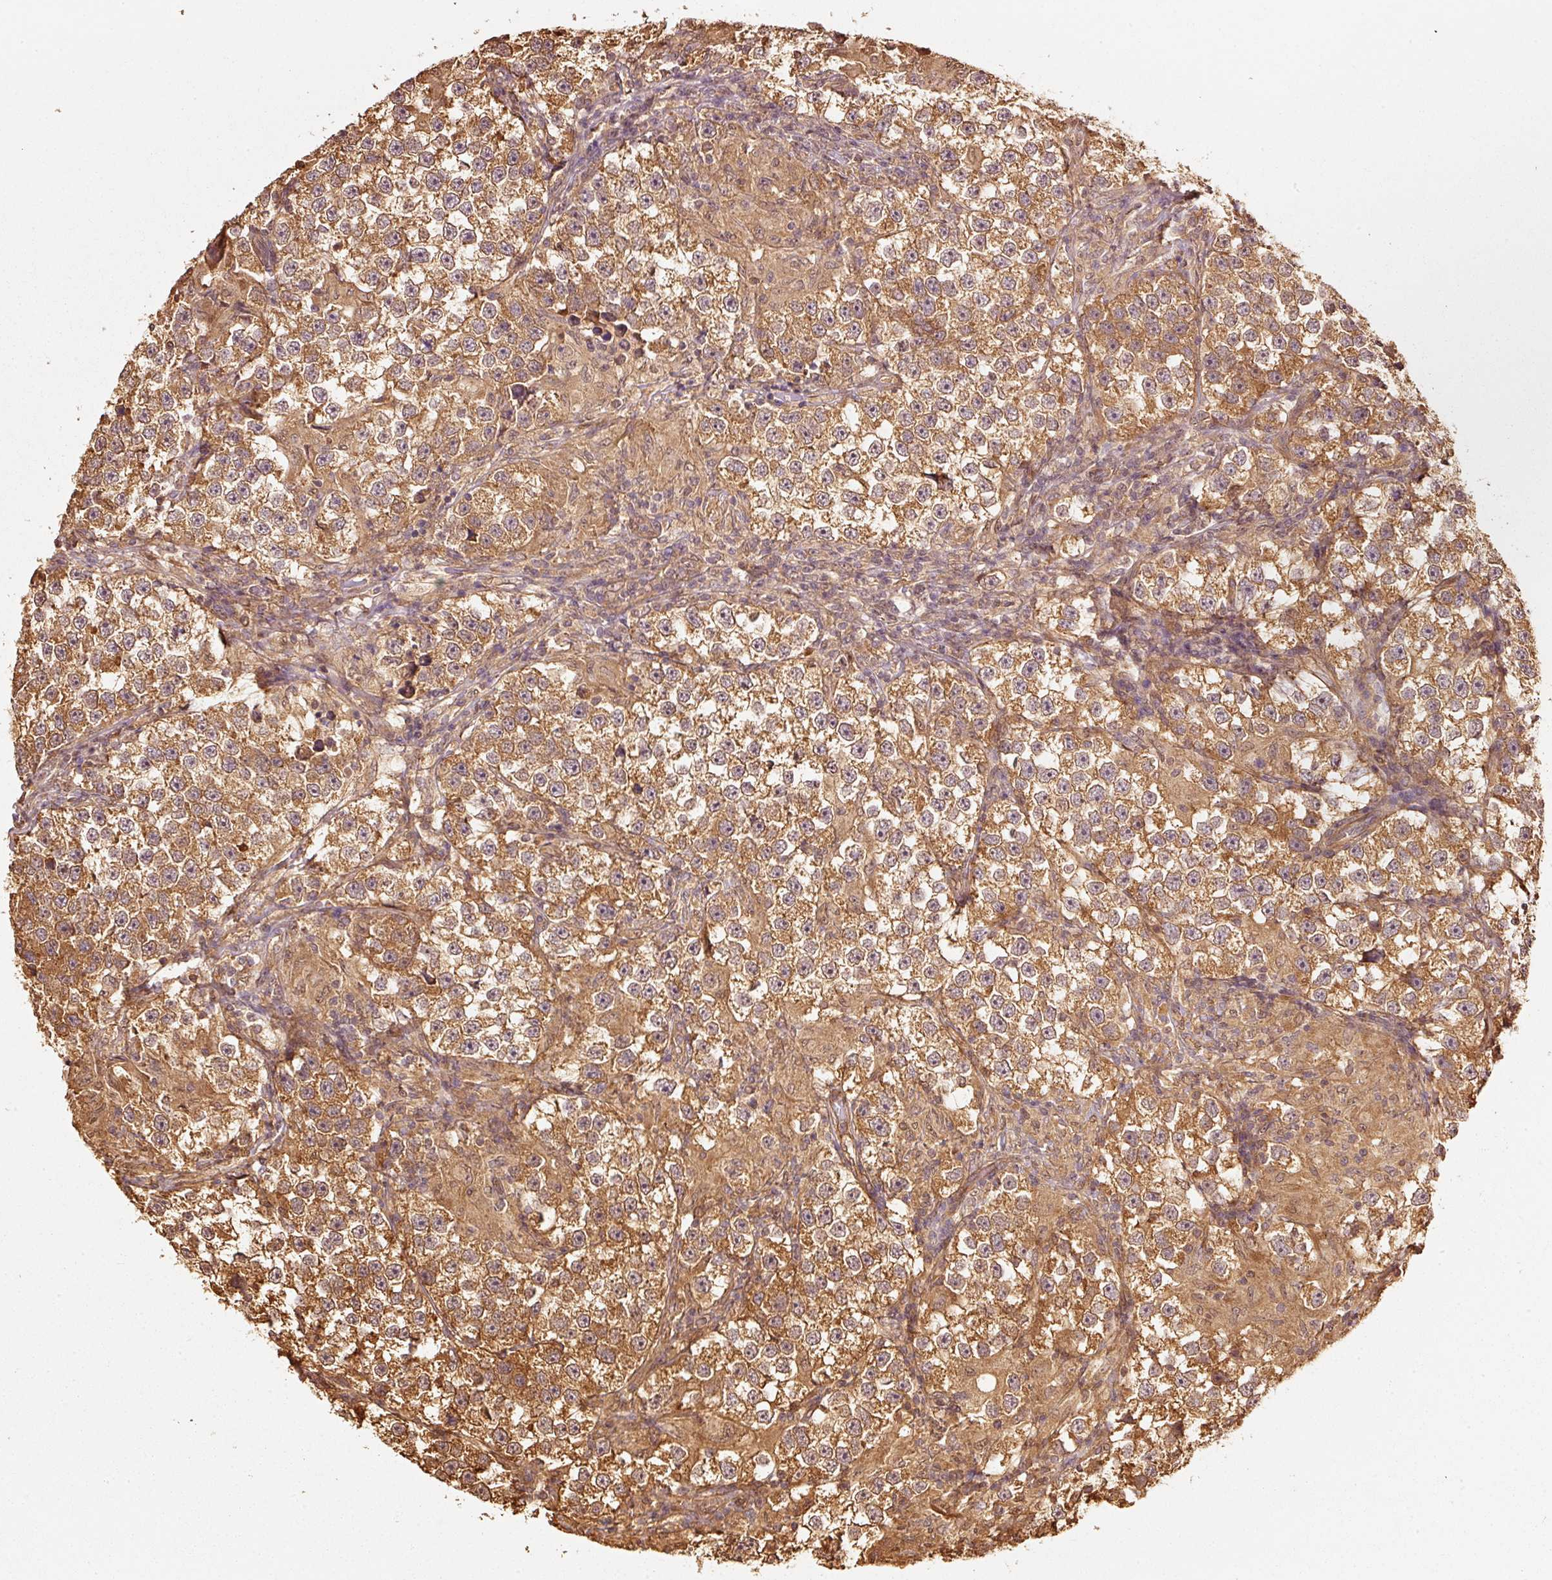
{"staining": {"intensity": "moderate", "quantity": ">75%", "location": "cytoplasmic/membranous"}, "tissue": "testis cancer", "cell_type": "Tumor cells", "image_type": "cancer", "snomed": [{"axis": "morphology", "description": "Seminoma, NOS"}, {"axis": "topography", "description": "Testis"}], "caption": "The immunohistochemical stain shows moderate cytoplasmic/membranous positivity in tumor cells of seminoma (testis) tissue.", "gene": "STAU1", "patient": {"sex": "male", "age": 46}}